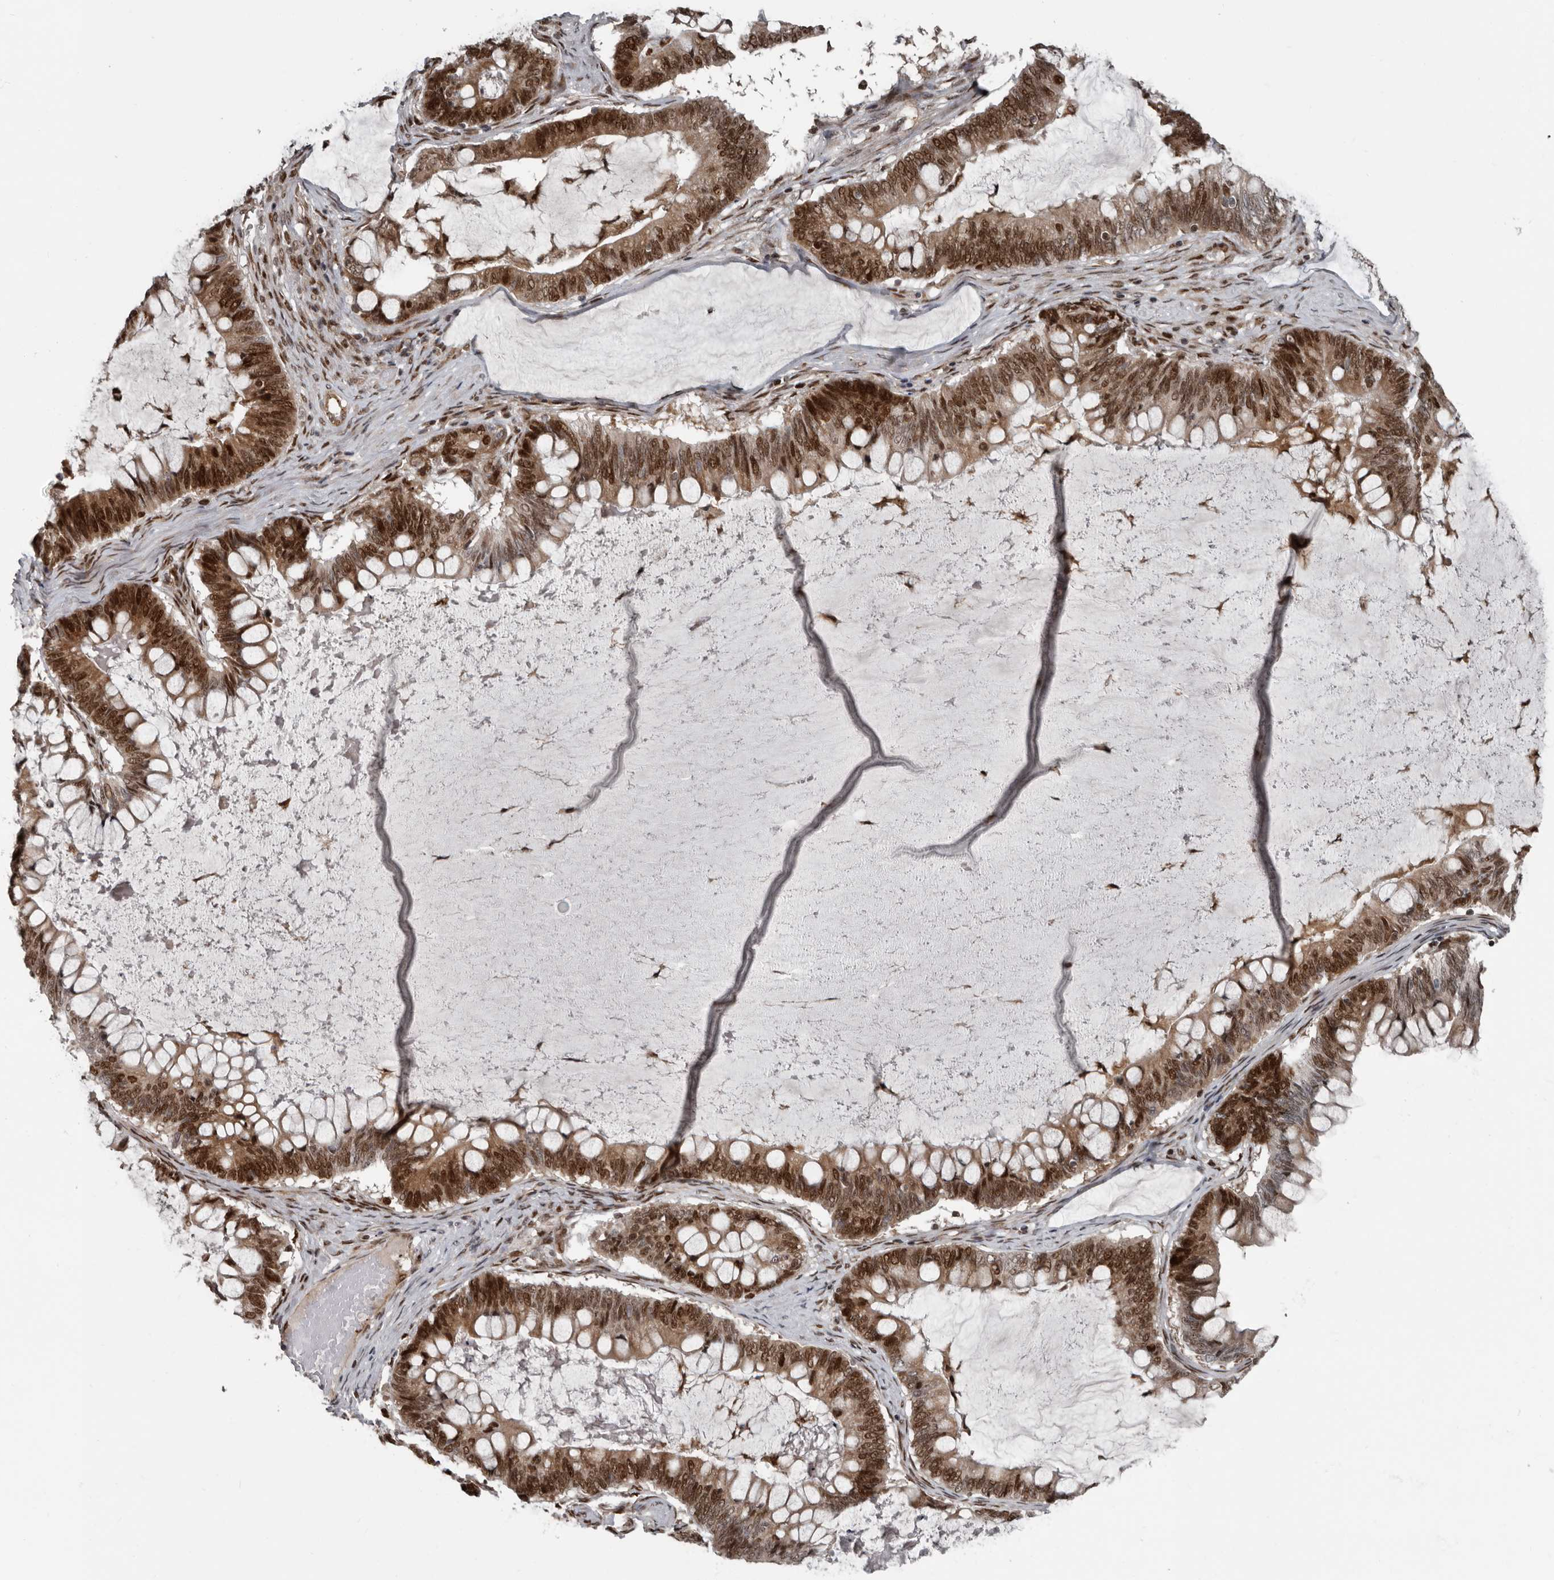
{"staining": {"intensity": "moderate", "quantity": ">75%", "location": "cytoplasmic/membranous,nuclear"}, "tissue": "ovarian cancer", "cell_type": "Tumor cells", "image_type": "cancer", "snomed": [{"axis": "morphology", "description": "Cystadenocarcinoma, mucinous, NOS"}, {"axis": "topography", "description": "Ovary"}], "caption": "Ovarian mucinous cystadenocarcinoma stained for a protein (brown) demonstrates moderate cytoplasmic/membranous and nuclear positive staining in about >75% of tumor cells.", "gene": "CHD1L", "patient": {"sex": "female", "age": 61}}